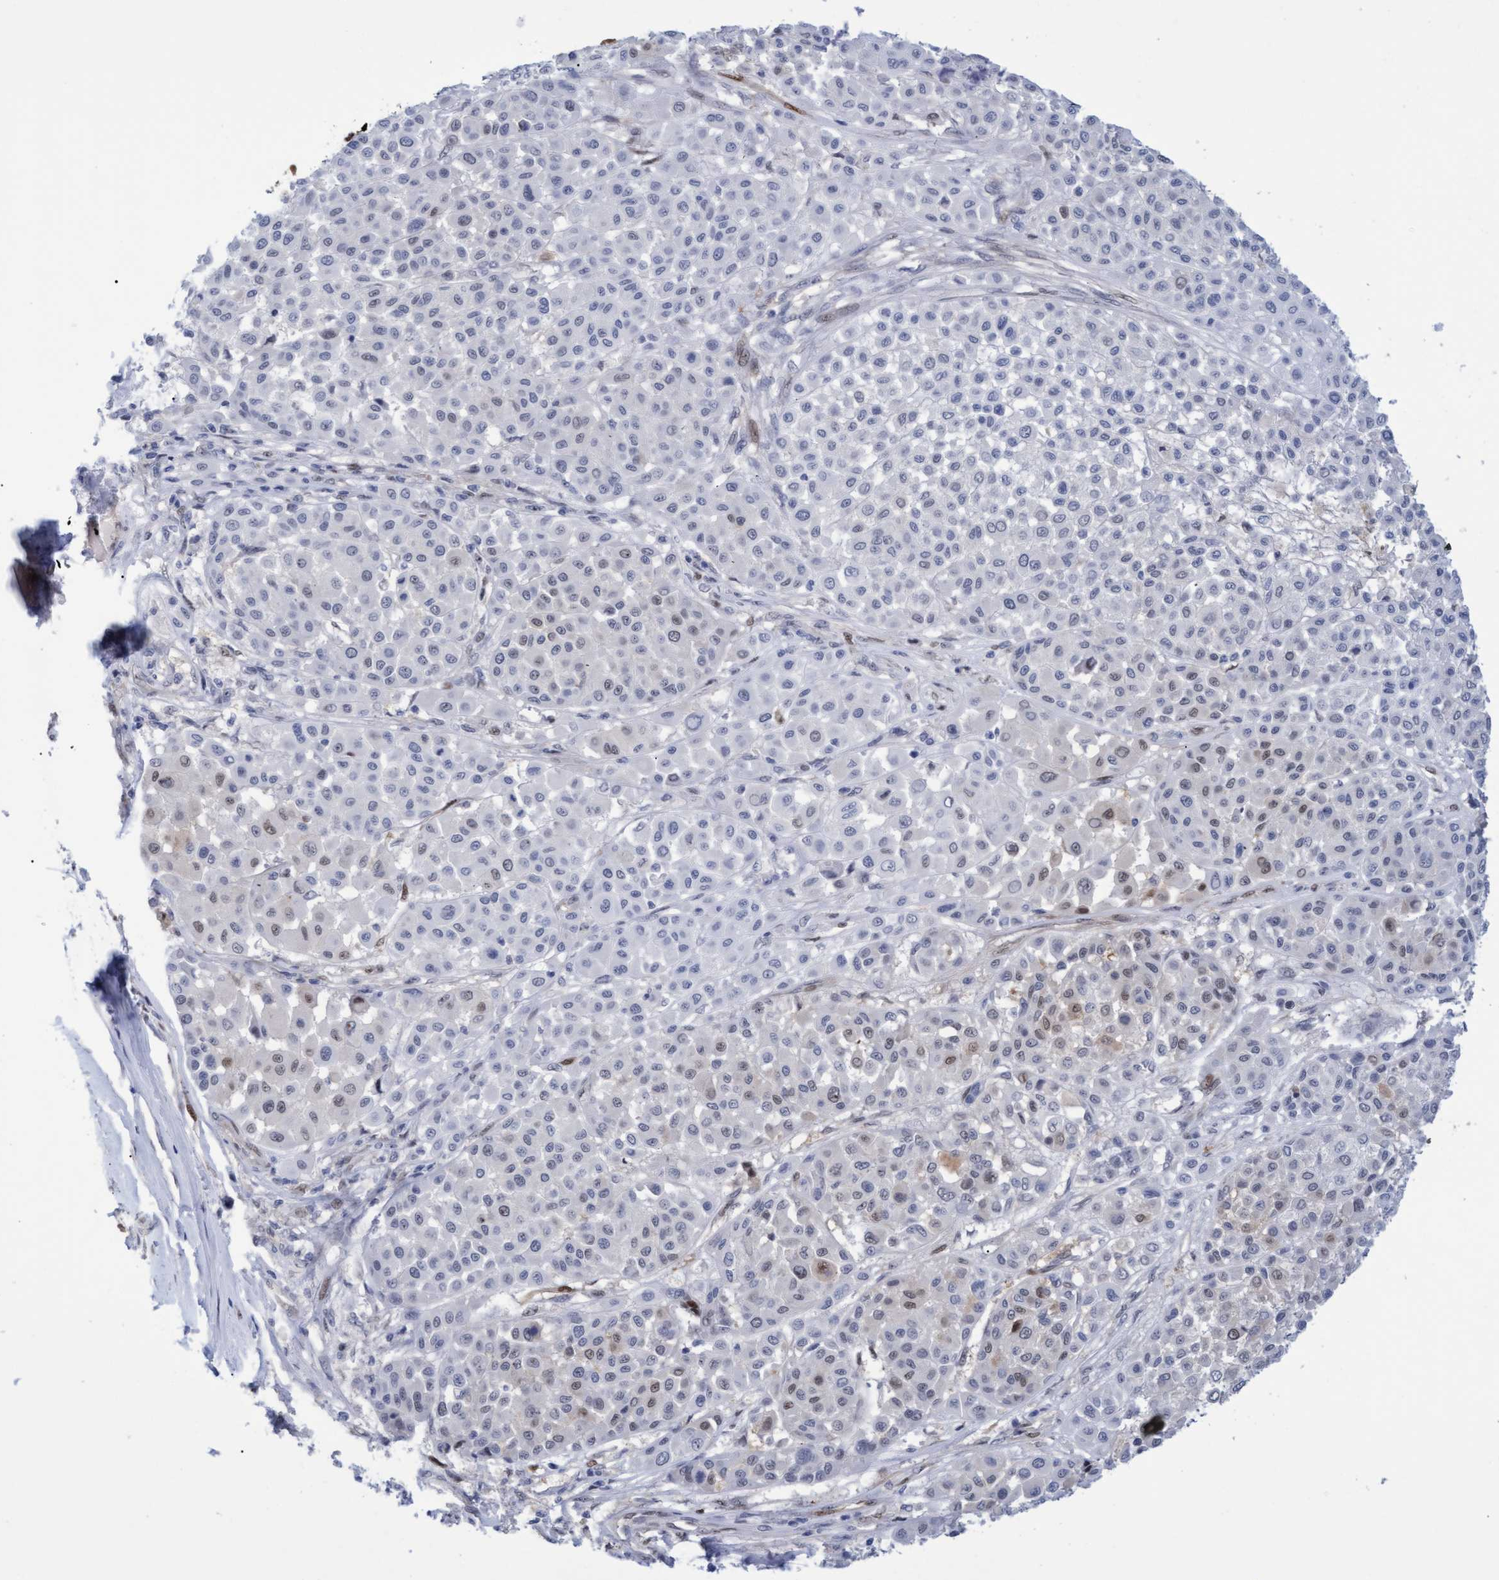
{"staining": {"intensity": "weak", "quantity": "<25%", "location": "nuclear"}, "tissue": "melanoma", "cell_type": "Tumor cells", "image_type": "cancer", "snomed": [{"axis": "morphology", "description": "Malignant melanoma, Metastatic site"}, {"axis": "topography", "description": "Soft tissue"}], "caption": "An image of malignant melanoma (metastatic site) stained for a protein exhibits no brown staining in tumor cells.", "gene": "PINX1", "patient": {"sex": "male", "age": 41}}